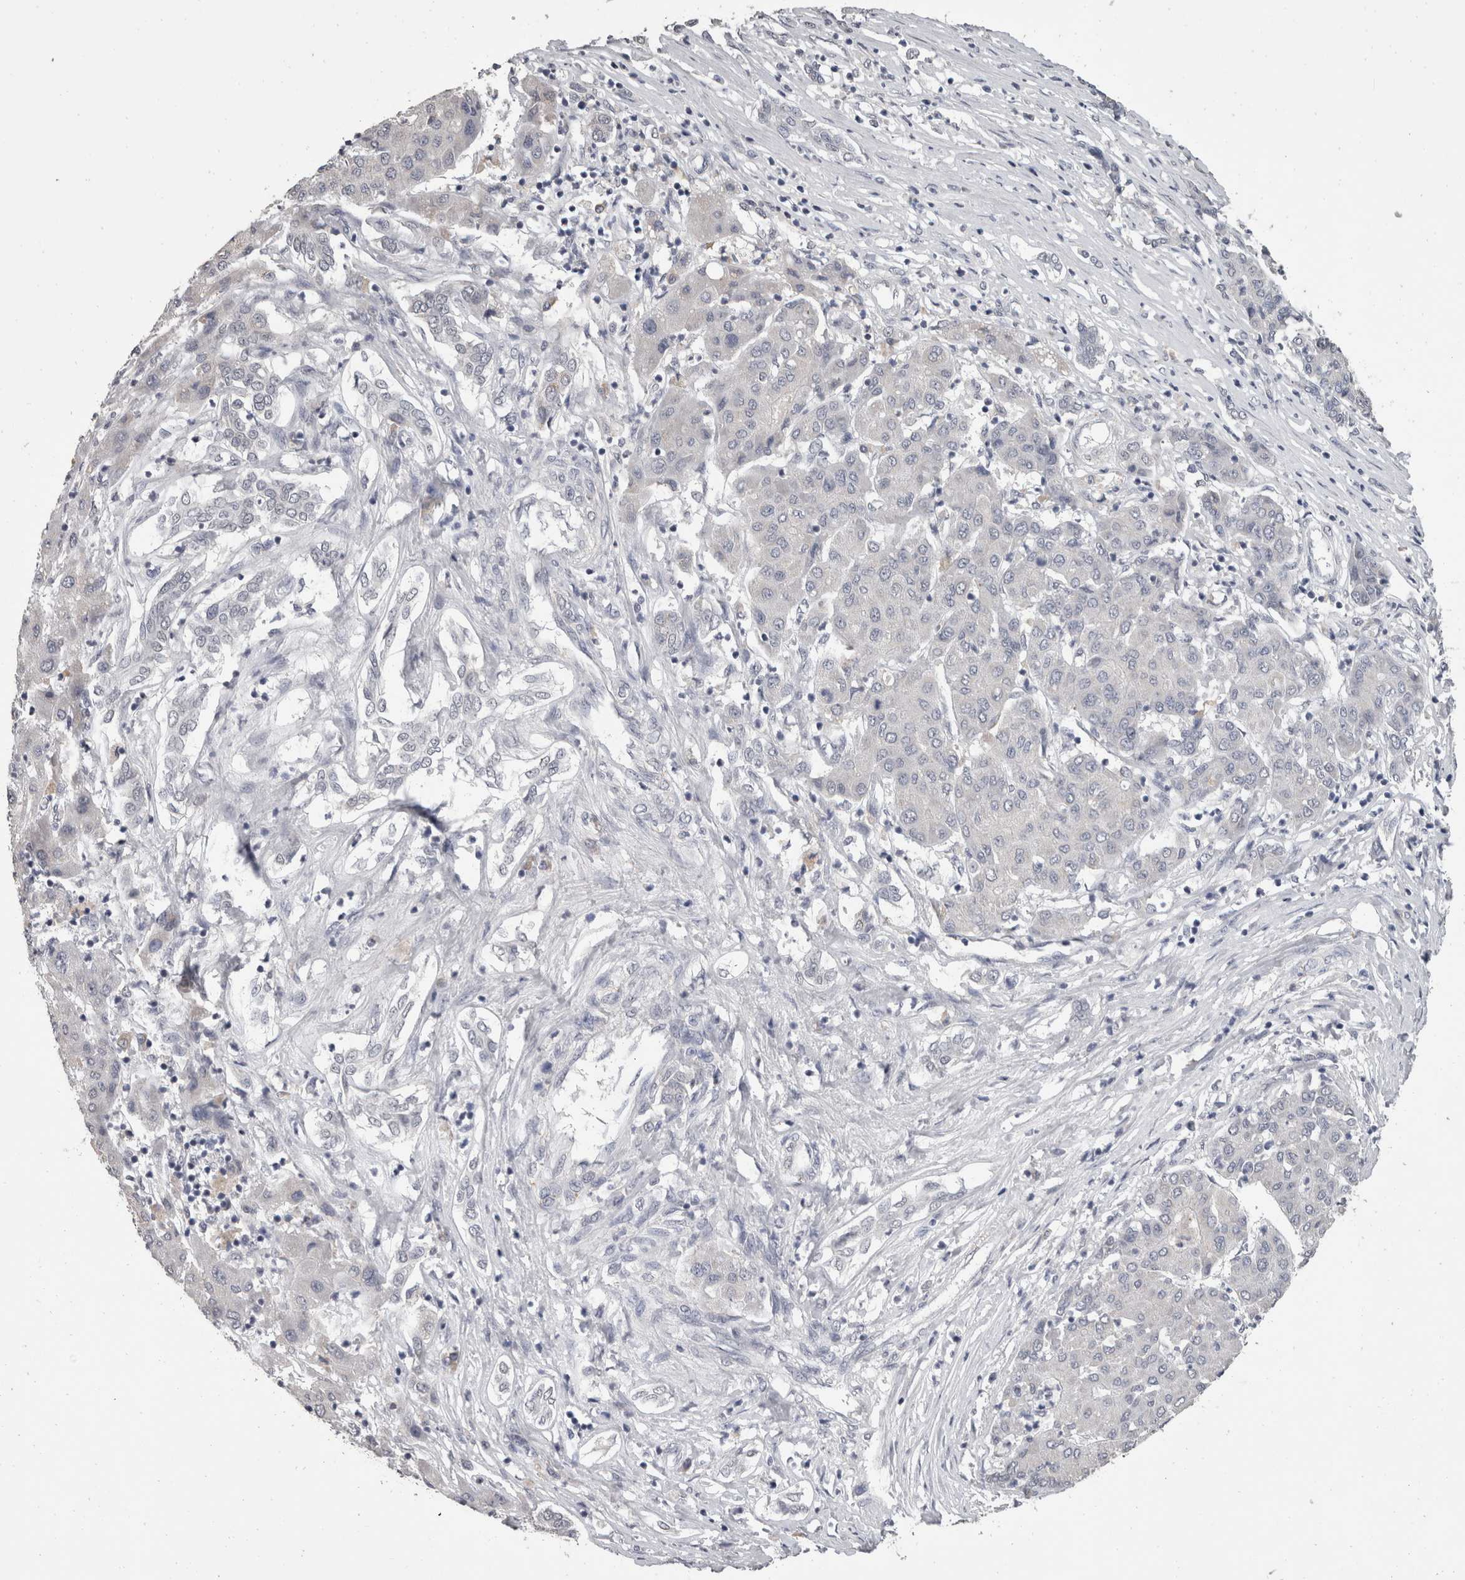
{"staining": {"intensity": "negative", "quantity": "none", "location": "none"}, "tissue": "liver cancer", "cell_type": "Tumor cells", "image_type": "cancer", "snomed": [{"axis": "morphology", "description": "Carcinoma, Hepatocellular, NOS"}, {"axis": "topography", "description": "Liver"}], "caption": "This micrograph is of liver cancer (hepatocellular carcinoma) stained with immunohistochemistry to label a protein in brown with the nuclei are counter-stained blue. There is no staining in tumor cells. (DAB (3,3'-diaminobenzidine) IHC with hematoxylin counter stain).", "gene": "DDX17", "patient": {"sex": "male", "age": 65}}